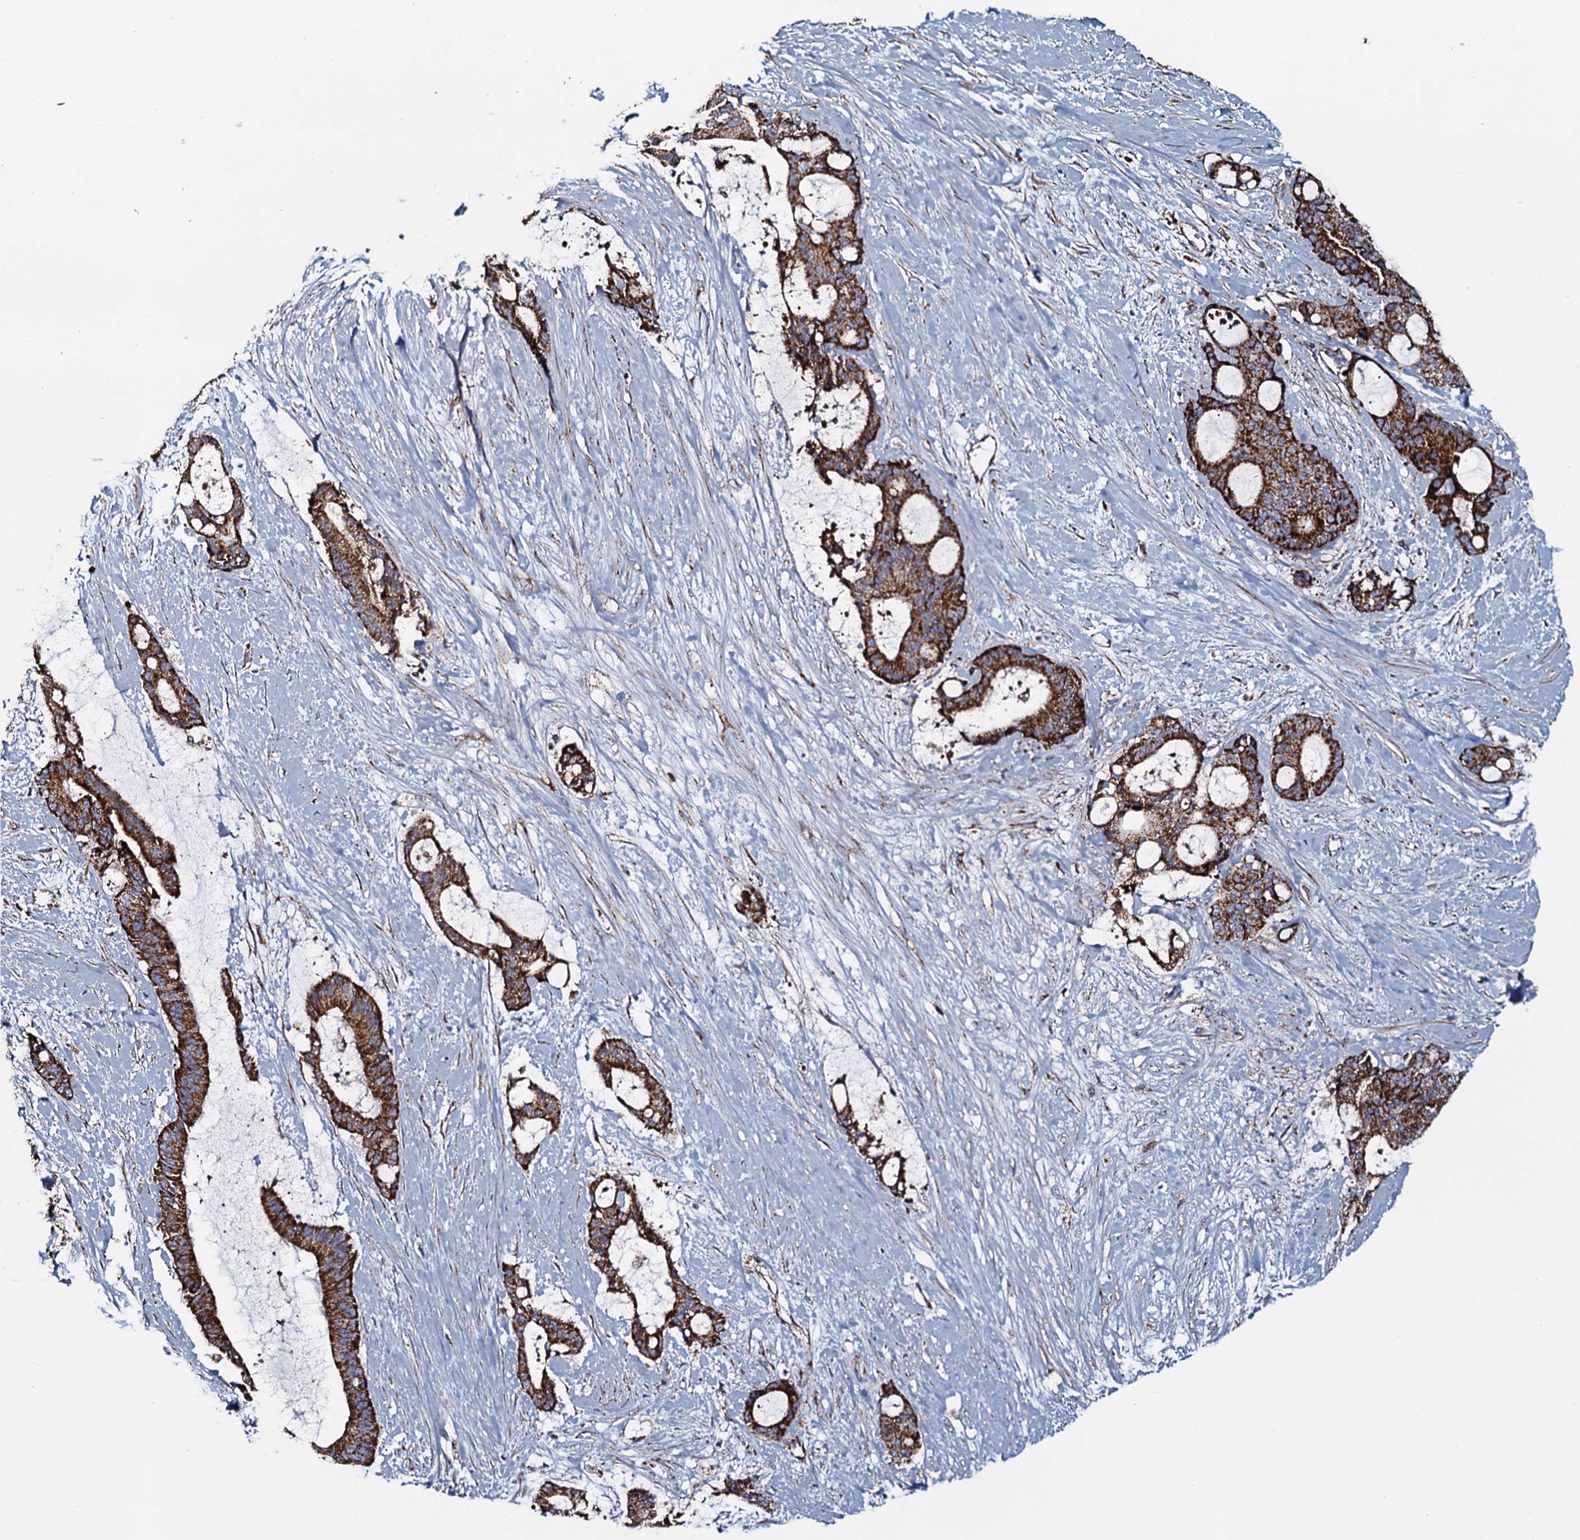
{"staining": {"intensity": "strong", "quantity": ">75%", "location": "cytoplasmic/membranous"}, "tissue": "liver cancer", "cell_type": "Tumor cells", "image_type": "cancer", "snomed": [{"axis": "morphology", "description": "Normal tissue, NOS"}, {"axis": "morphology", "description": "Cholangiocarcinoma"}, {"axis": "topography", "description": "Liver"}, {"axis": "topography", "description": "Peripheral nerve tissue"}], "caption": "Strong cytoplasmic/membranous staining is appreciated in approximately >75% of tumor cells in cholangiocarcinoma (liver).", "gene": "EVC2", "patient": {"sex": "female", "age": 73}}